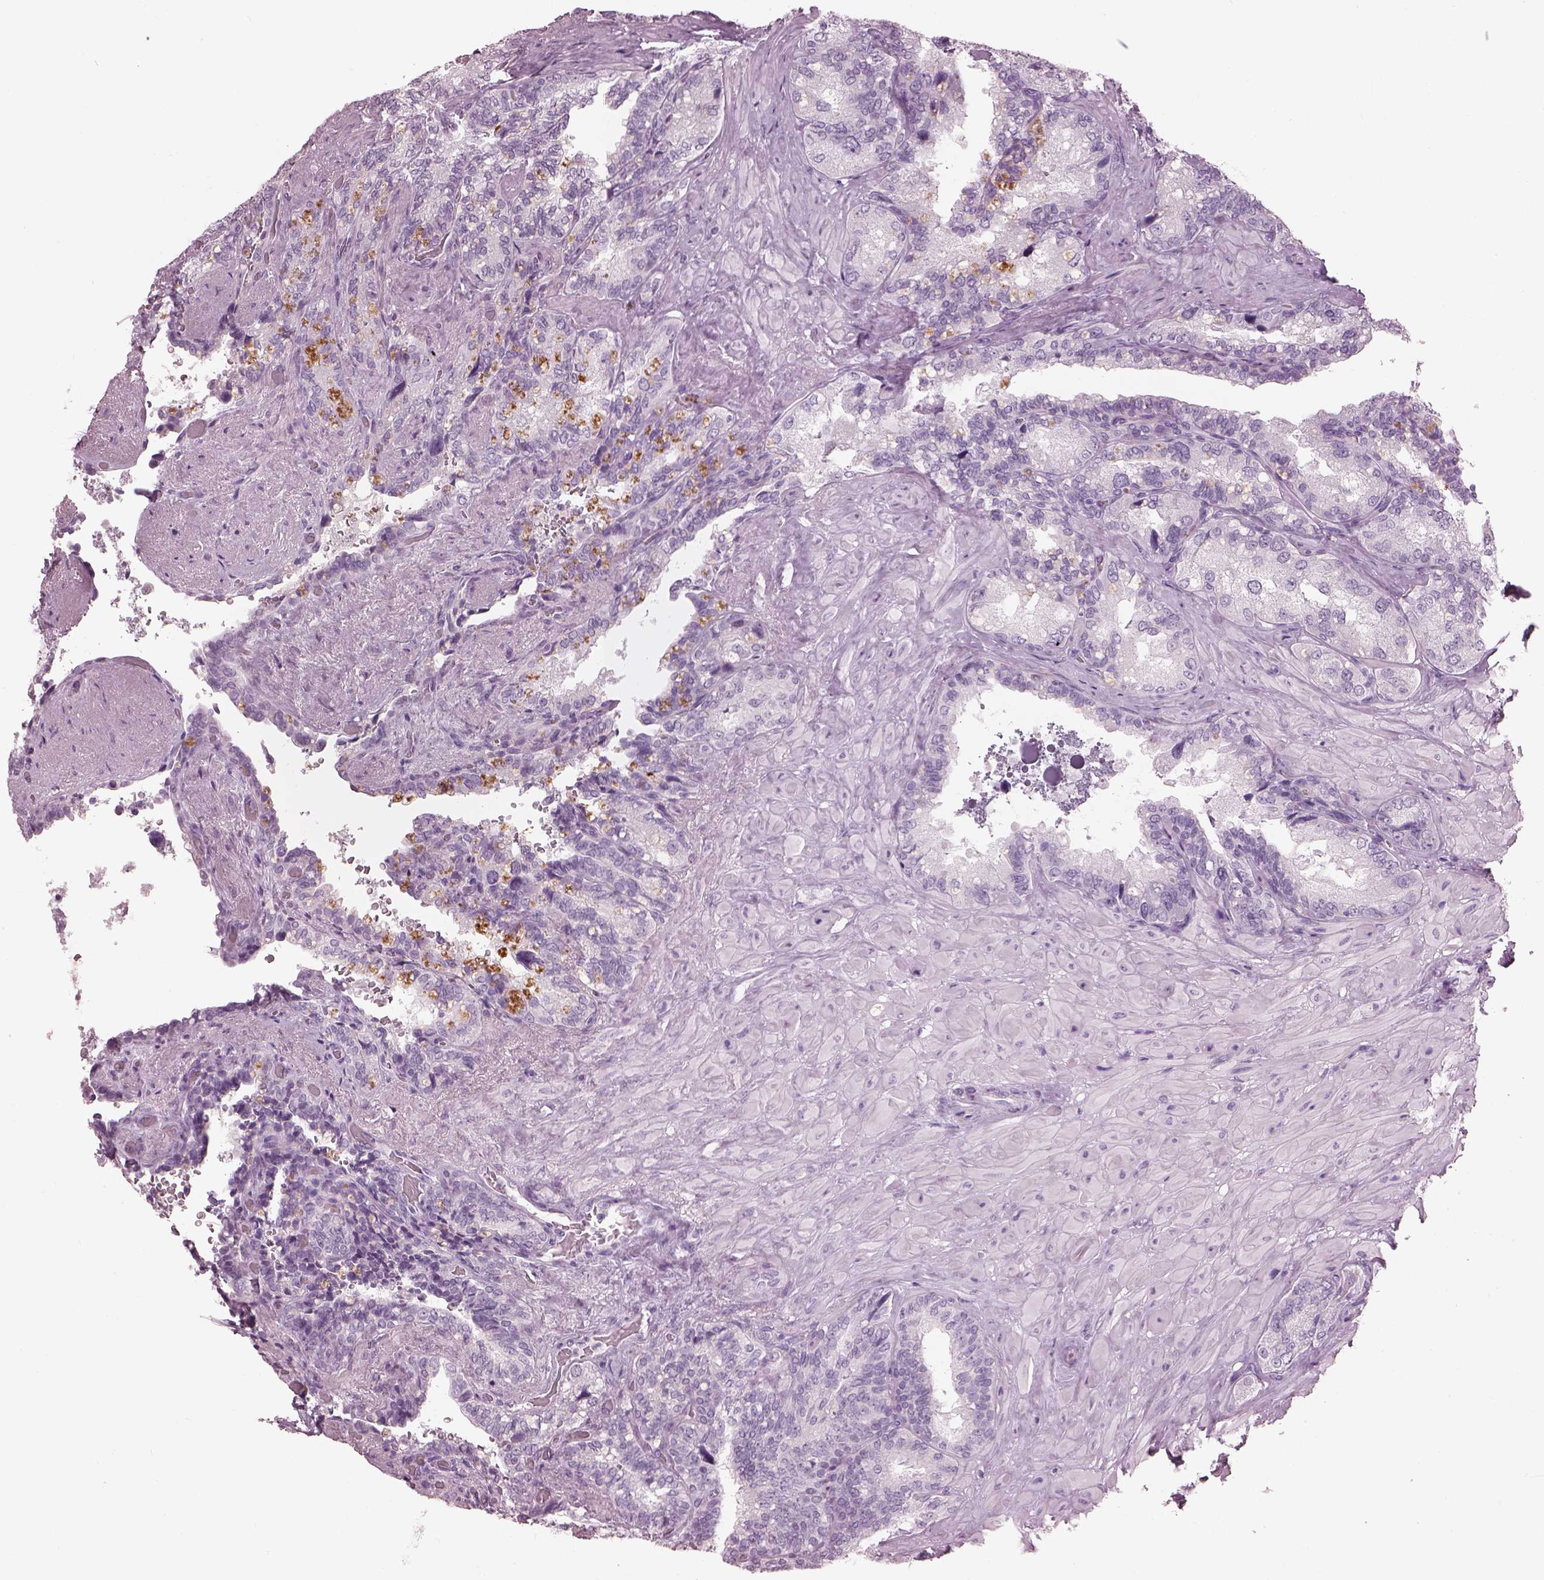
{"staining": {"intensity": "negative", "quantity": "none", "location": "none"}, "tissue": "seminal vesicle", "cell_type": "Glandular cells", "image_type": "normal", "snomed": [{"axis": "morphology", "description": "Normal tissue, NOS"}, {"axis": "topography", "description": "Seminal veicle"}], "caption": "Glandular cells show no significant staining in unremarkable seminal vesicle. Nuclei are stained in blue.", "gene": "PACRG", "patient": {"sex": "male", "age": 69}}